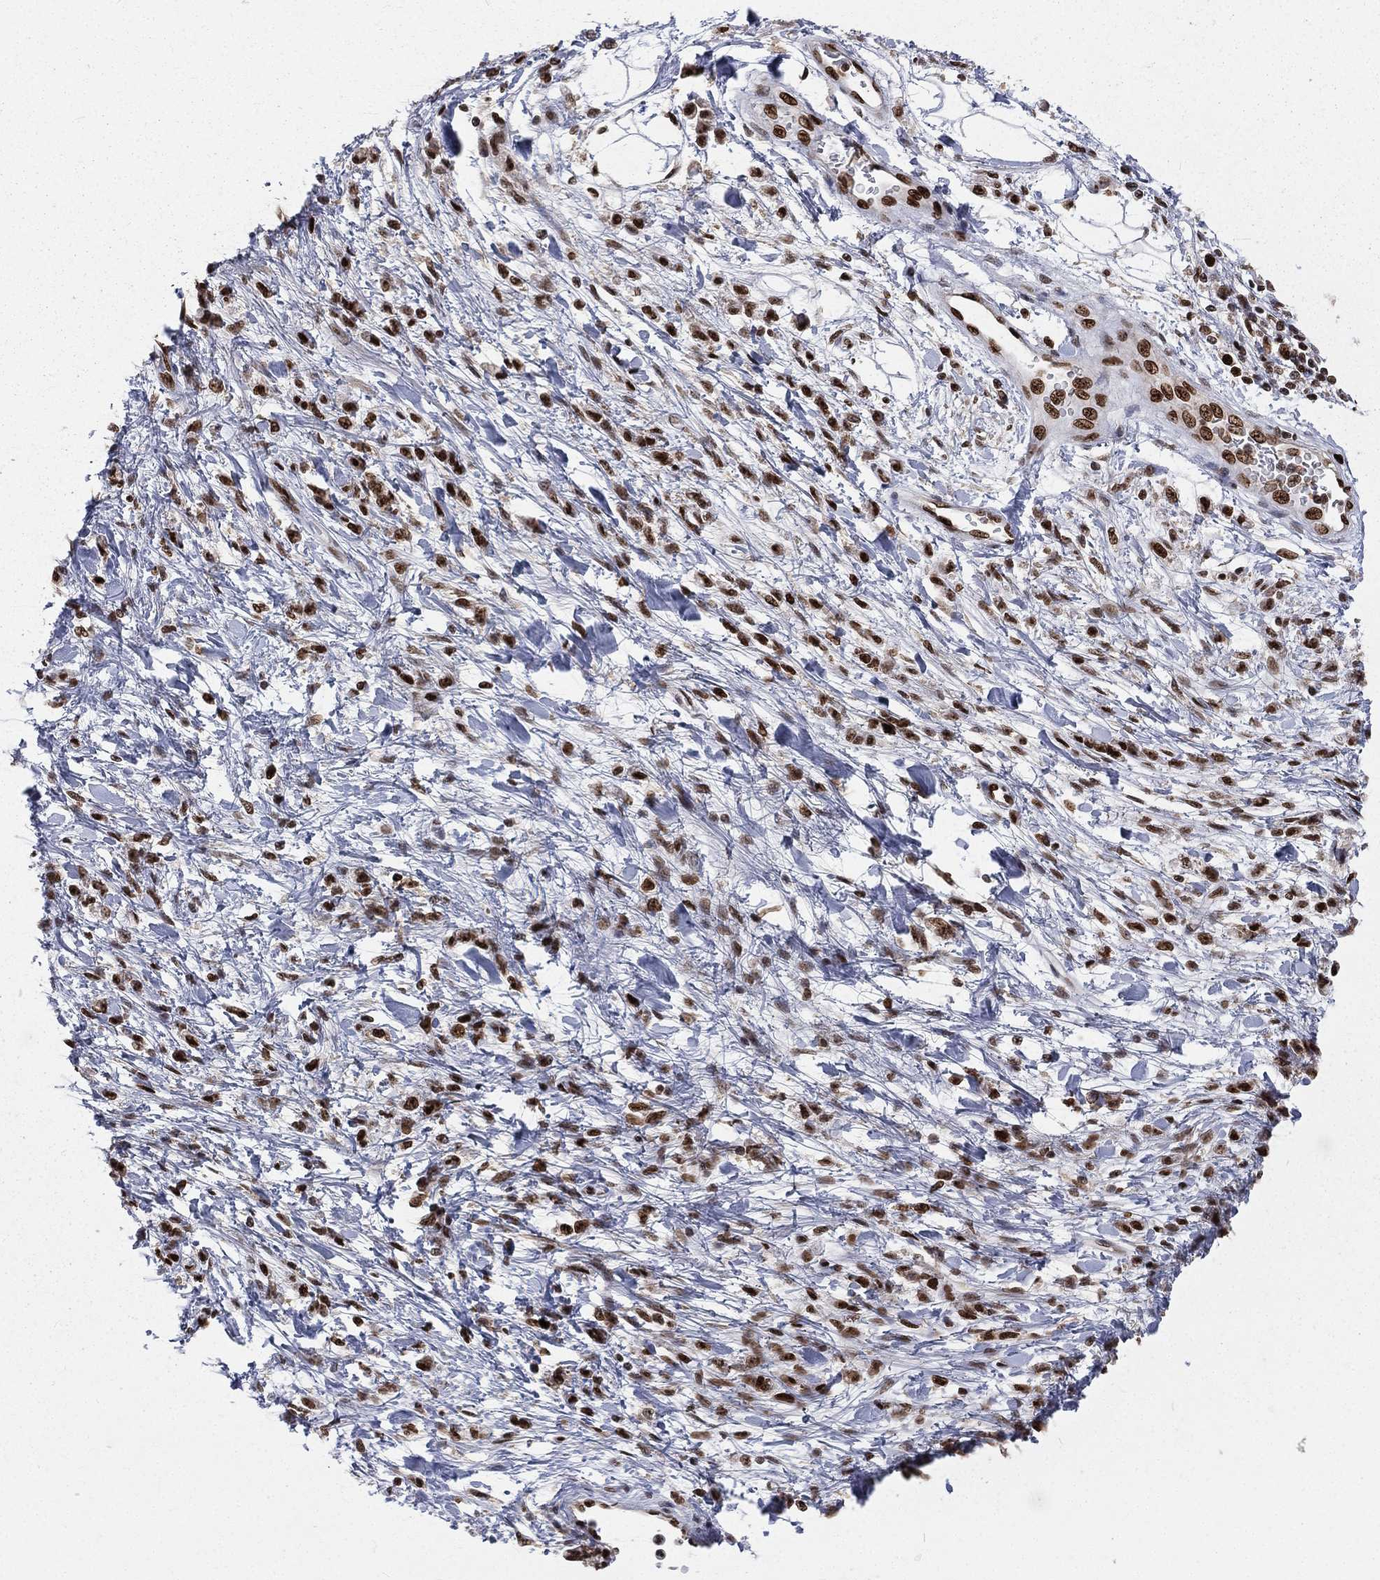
{"staining": {"intensity": "strong", "quantity": ">75%", "location": "nuclear"}, "tissue": "stomach cancer", "cell_type": "Tumor cells", "image_type": "cancer", "snomed": [{"axis": "morphology", "description": "Adenocarcinoma, NOS"}, {"axis": "topography", "description": "Stomach"}], "caption": "Strong nuclear staining for a protein is appreciated in approximately >75% of tumor cells of stomach adenocarcinoma using IHC.", "gene": "POLB", "patient": {"sex": "female", "age": 60}}